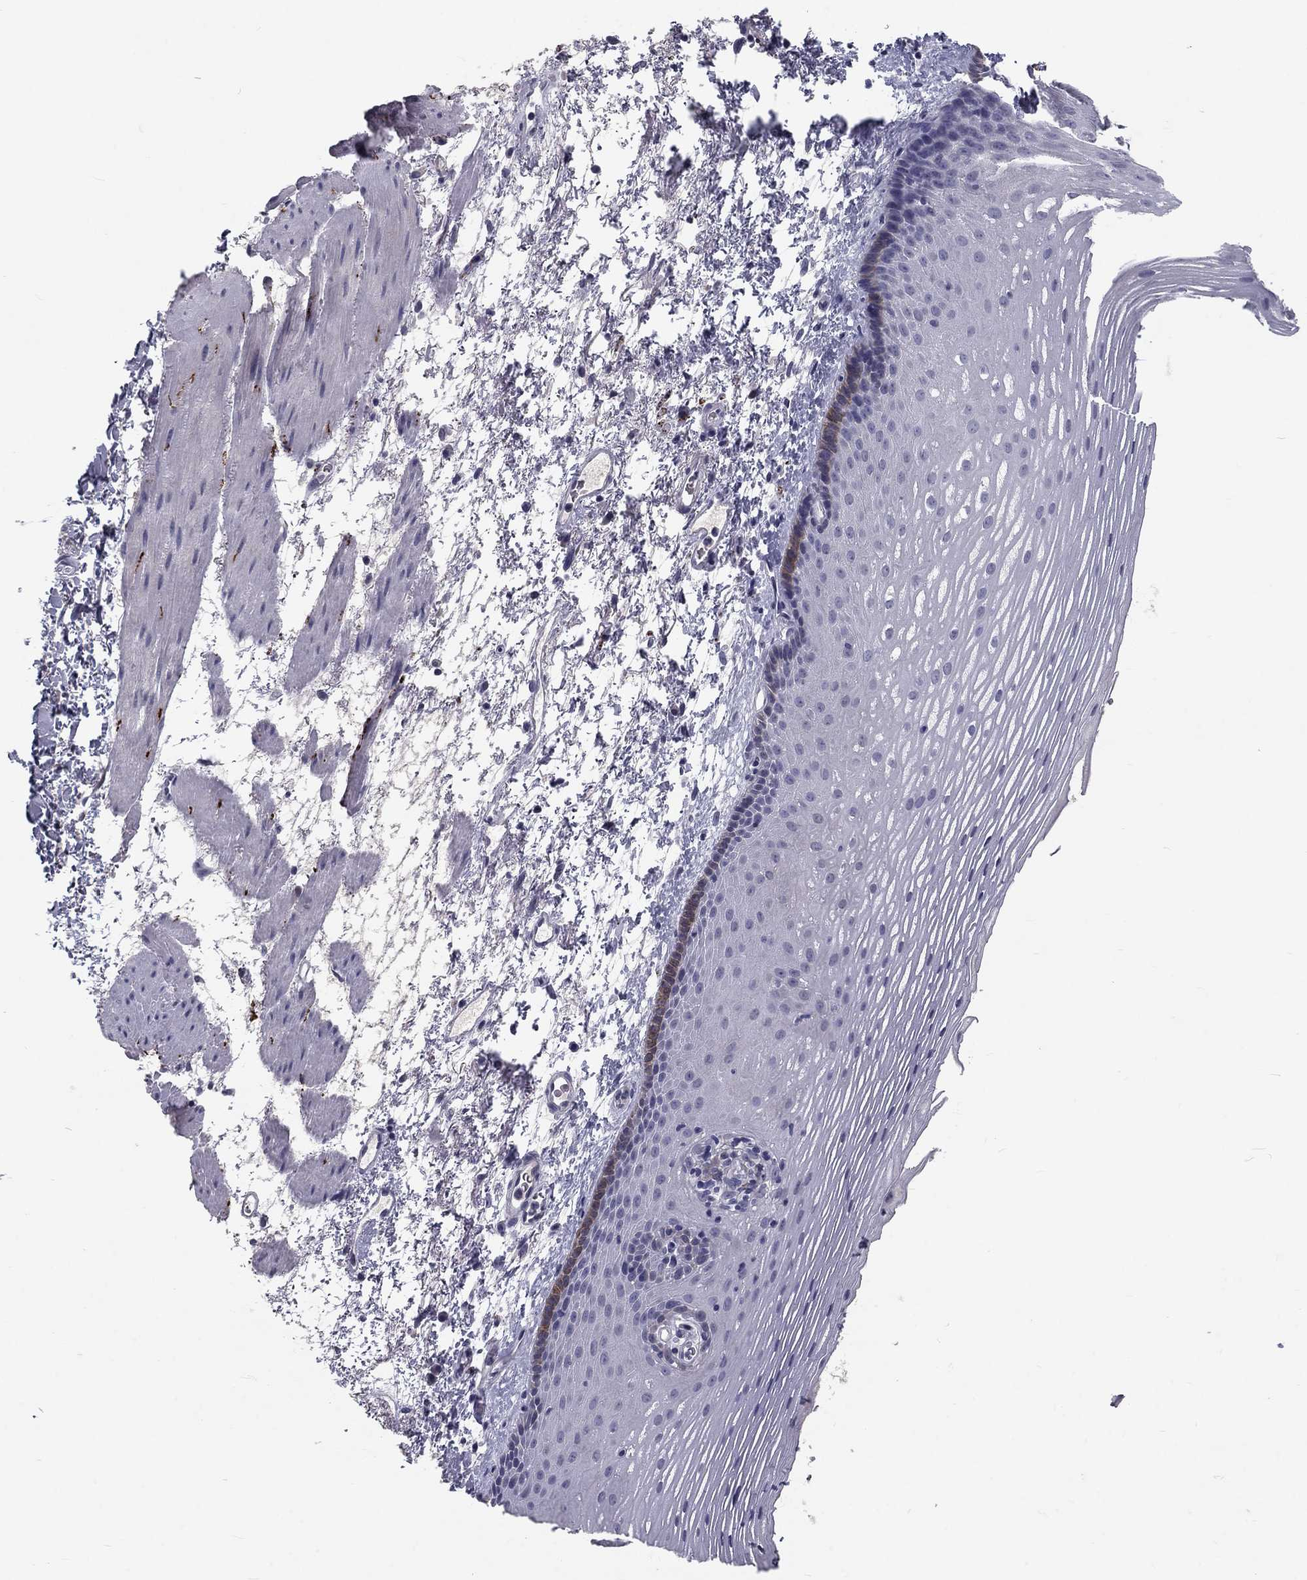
{"staining": {"intensity": "negative", "quantity": "none", "location": "none"}, "tissue": "esophagus", "cell_type": "Squamous epithelial cells", "image_type": "normal", "snomed": [{"axis": "morphology", "description": "Normal tissue, NOS"}, {"axis": "topography", "description": "Esophagus"}], "caption": "A high-resolution image shows immunohistochemistry staining of benign esophagus, which demonstrates no significant expression in squamous epithelial cells.", "gene": "NOS1", "patient": {"sex": "male", "age": 76}}